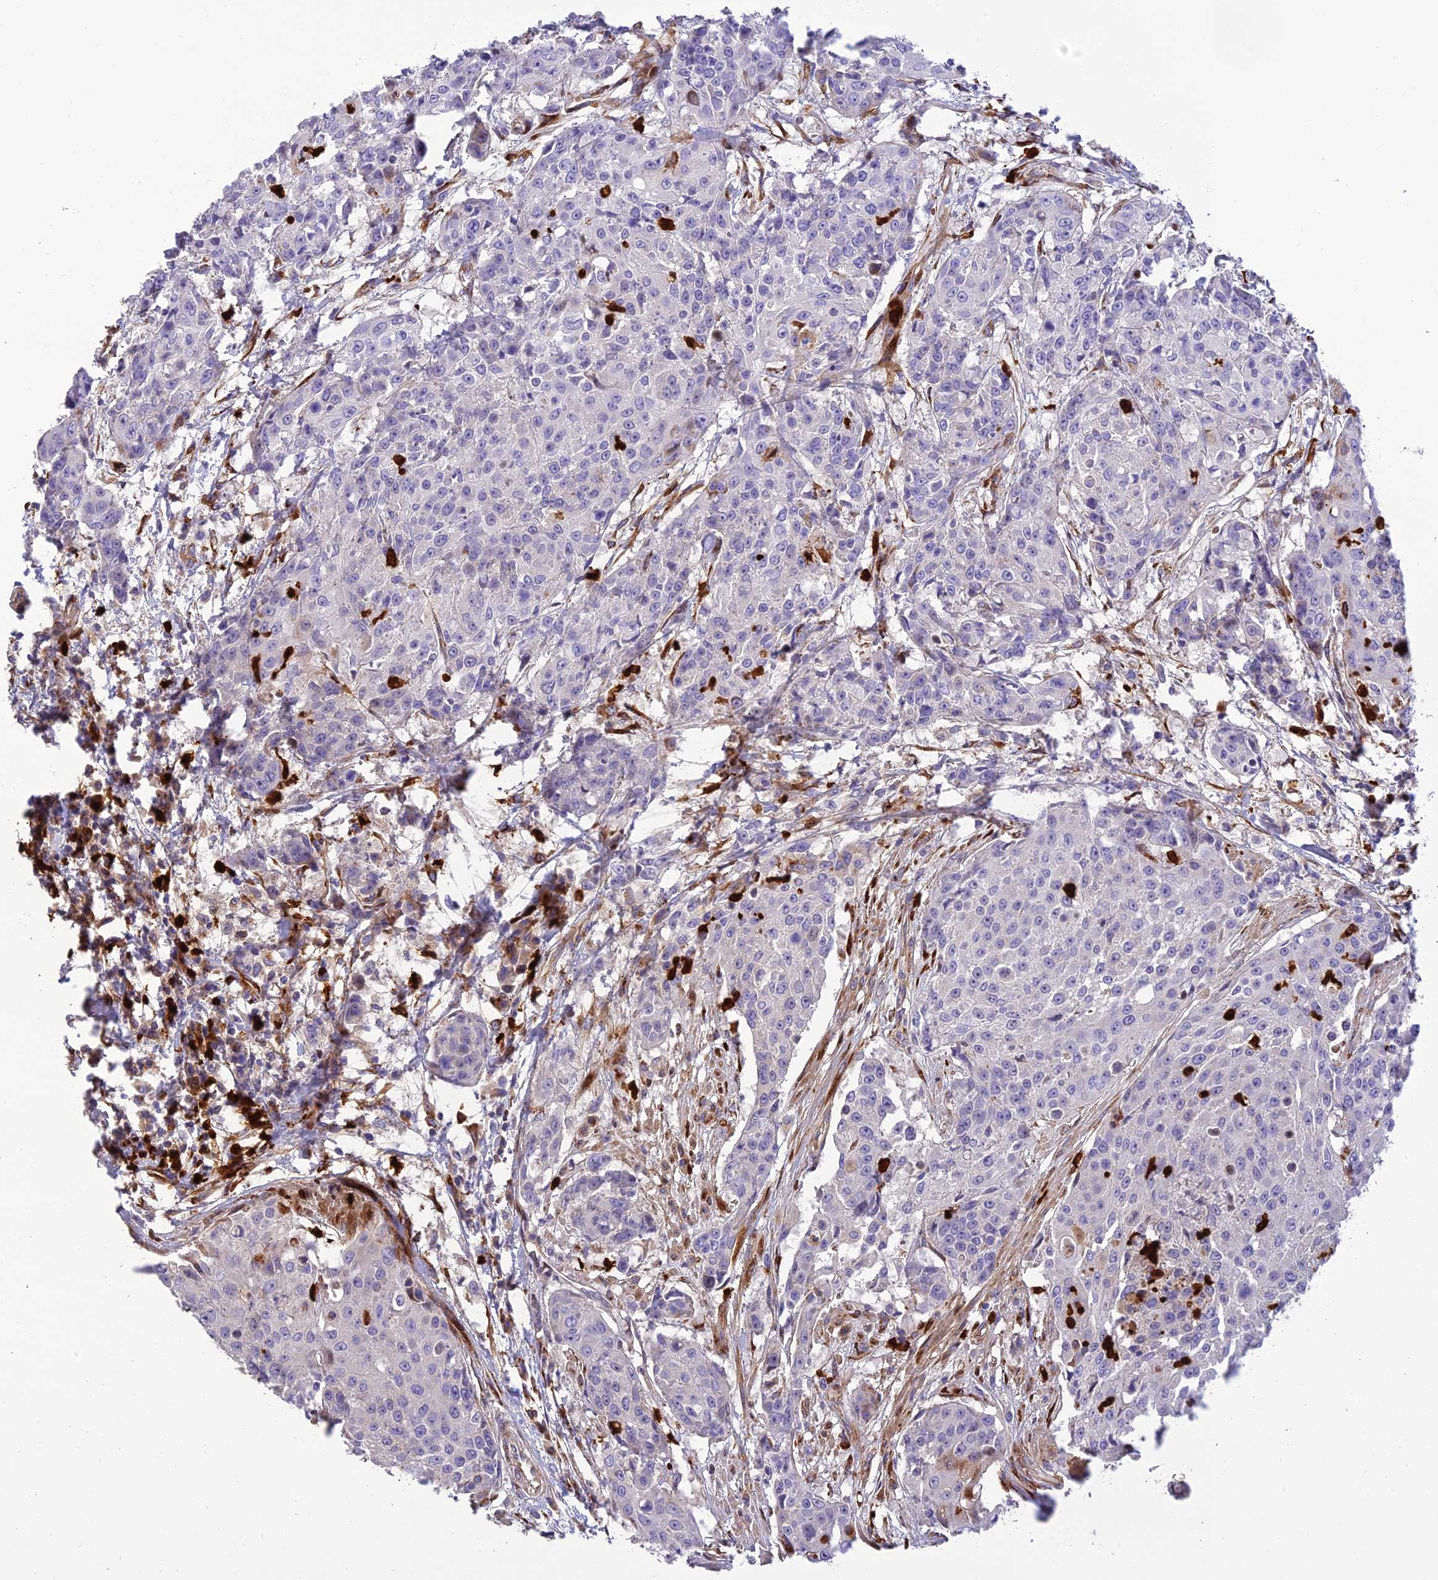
{"staining": {"intensity": "negative", "quantity": "none", "location": "none"}, "tissue": "urothelial cancer", "cell_type": "Tumor cells", "image_type": "cancer", "snomed": [{"axis": "morphology", "description": "Urothelial carcinoma, High grade"}, {"axis": "topography", "description": "Urinary bladder"}], "caption": "Histopathology image shows no protein staining in tumor cells of urothelial carcinoma (high-grade) tissue.", "gene": "CPSF4L", "patient": {"sex": "female", "age": 63}}